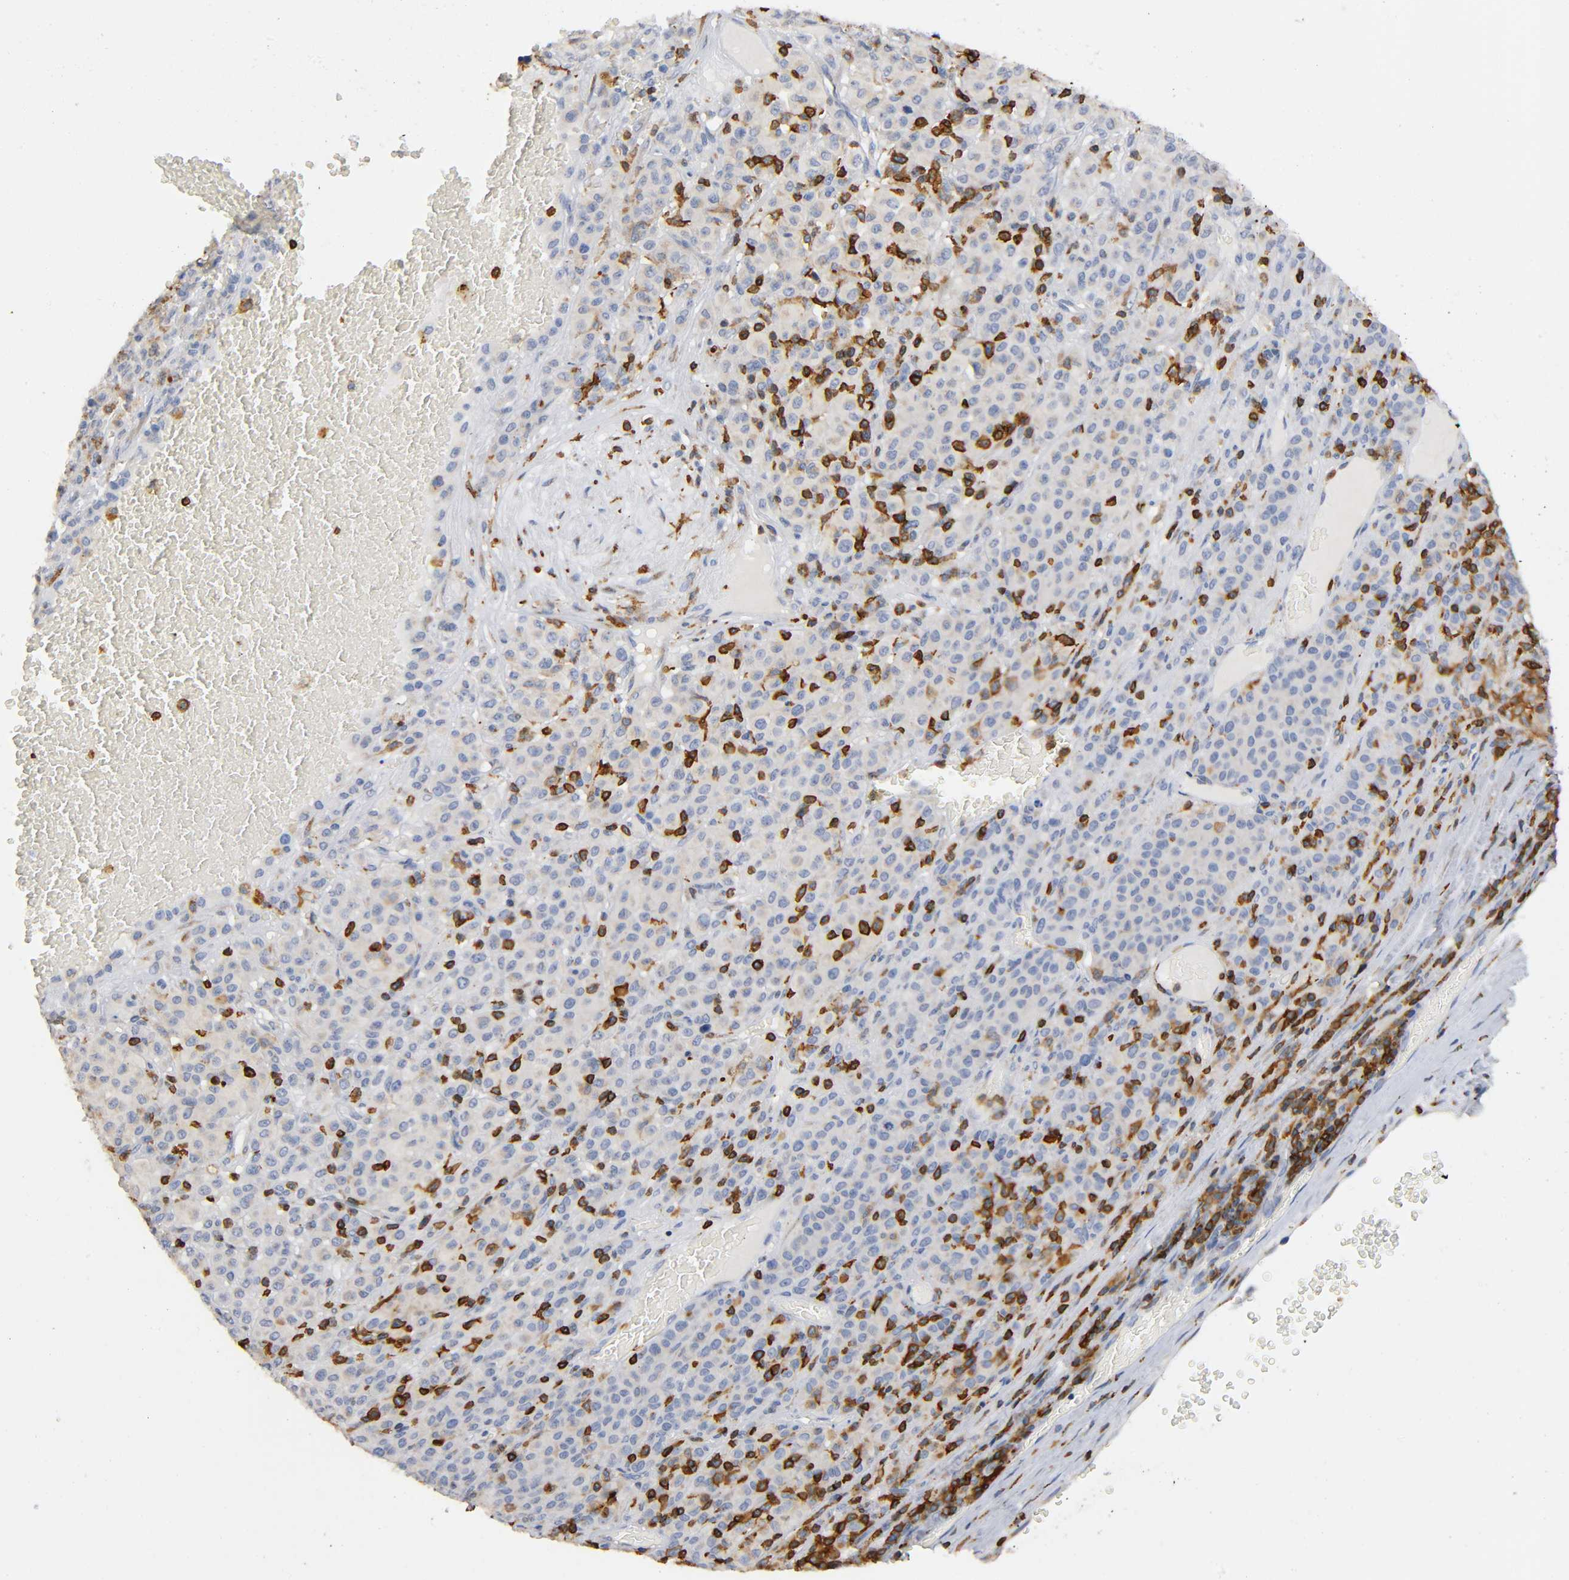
{"staining": {"intensity": "moderate", "quantity": "25%-75%", "location": "cytoplasmic/membranous"}, "tissue": "melanoma", "cell_type": "Tumor cells", "image_type": "cancer", "snomed": [{"axis": "morphology", "description": "Malignant melanoma, Metastatic site"}, {"axis": "topography", "description": "Pancreas"}], "caption": "High-power microscopy captured an immunohistochemistry histopathology image of melanoma, revealing moderate cytoplasmic/membranous expression in about 25%-75% of tumor cells. Using DAB (3,3'-diaminobenzidine) (brown) and hematoxylin (blue) stains, captured at high magnification using brightfield microscopy.", "gene": "CAPN10", "patient": {"sex": "female", "age": 30}}